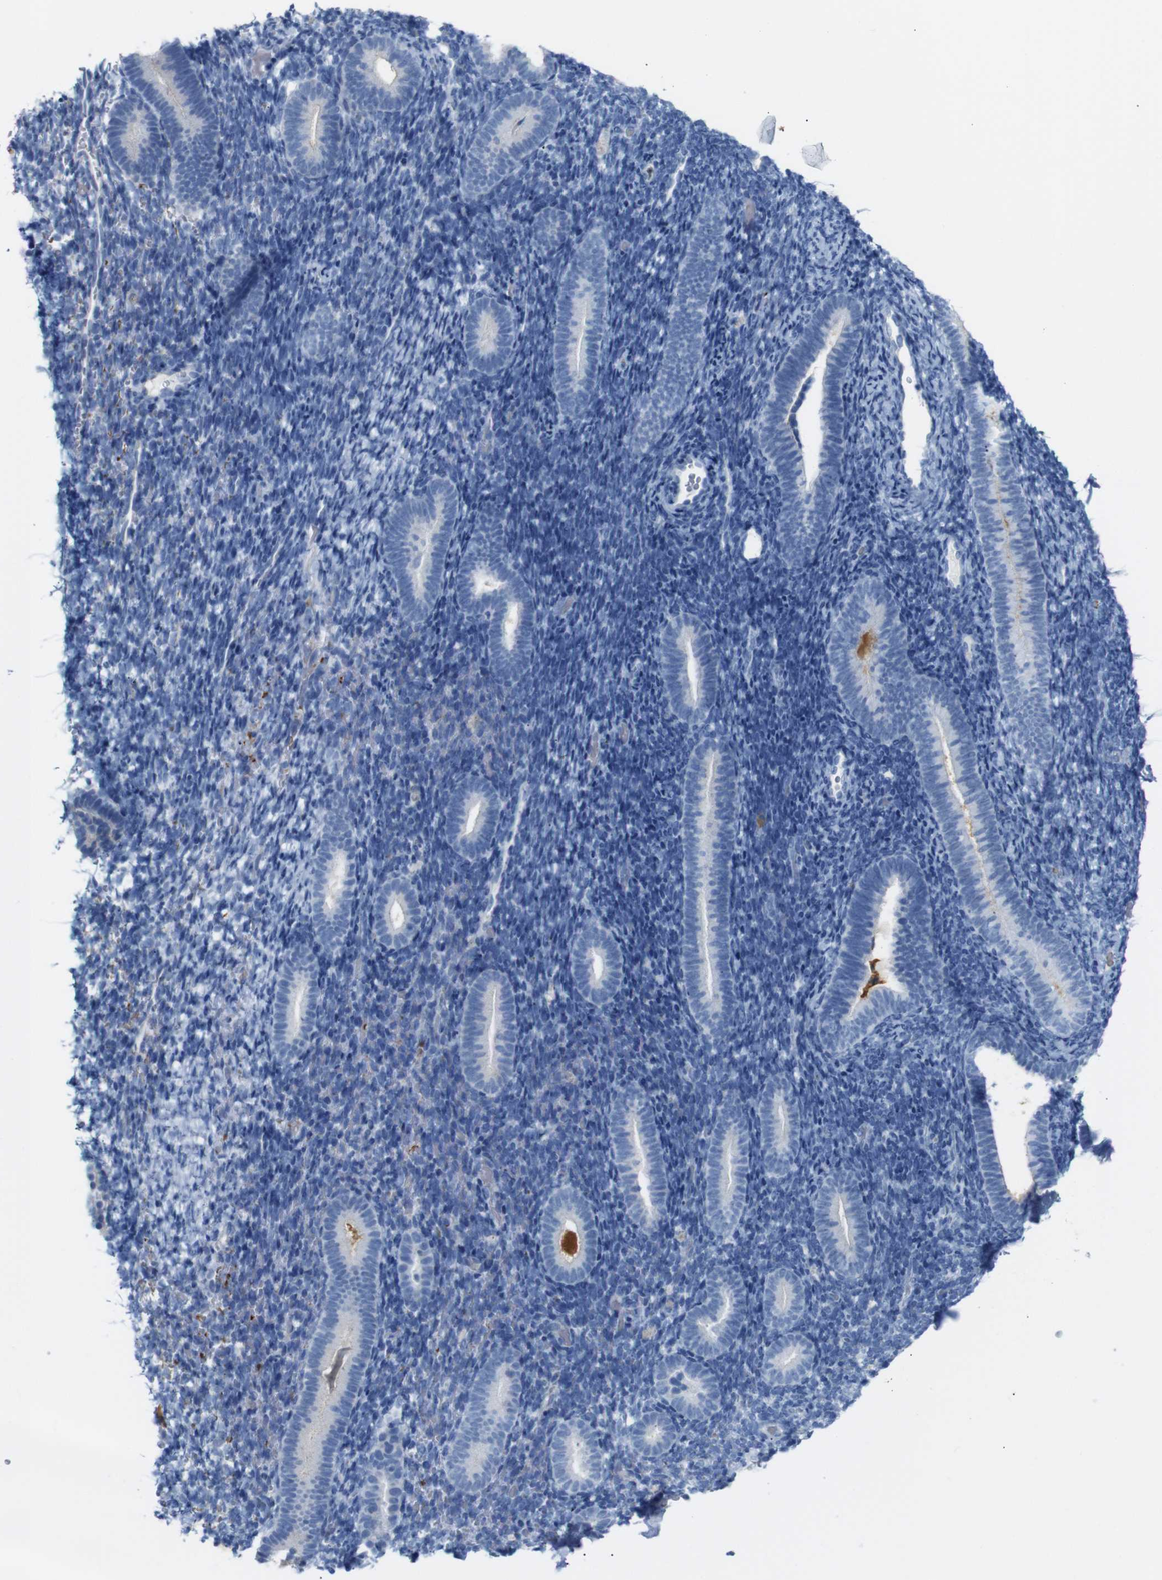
{"staining": {"intensity": "negative", "quantity": "none", "location": "none"}, "tissue": "endometrium", "cell_type": "Cells in endometrial stroma", "image_type": "normal", "snomed": [{"axis": "morphology", "description": "Normal tissue, NOS"}, {"axis": "topography", "description": "Endometrium"}], "caption": "DAB immunohistochemical staining of benign human endometrium reveals no significant expression in cells in endometrial stroma.", "gene": "ERVMER34", "patient": {"sex": "female", "age": 51}}